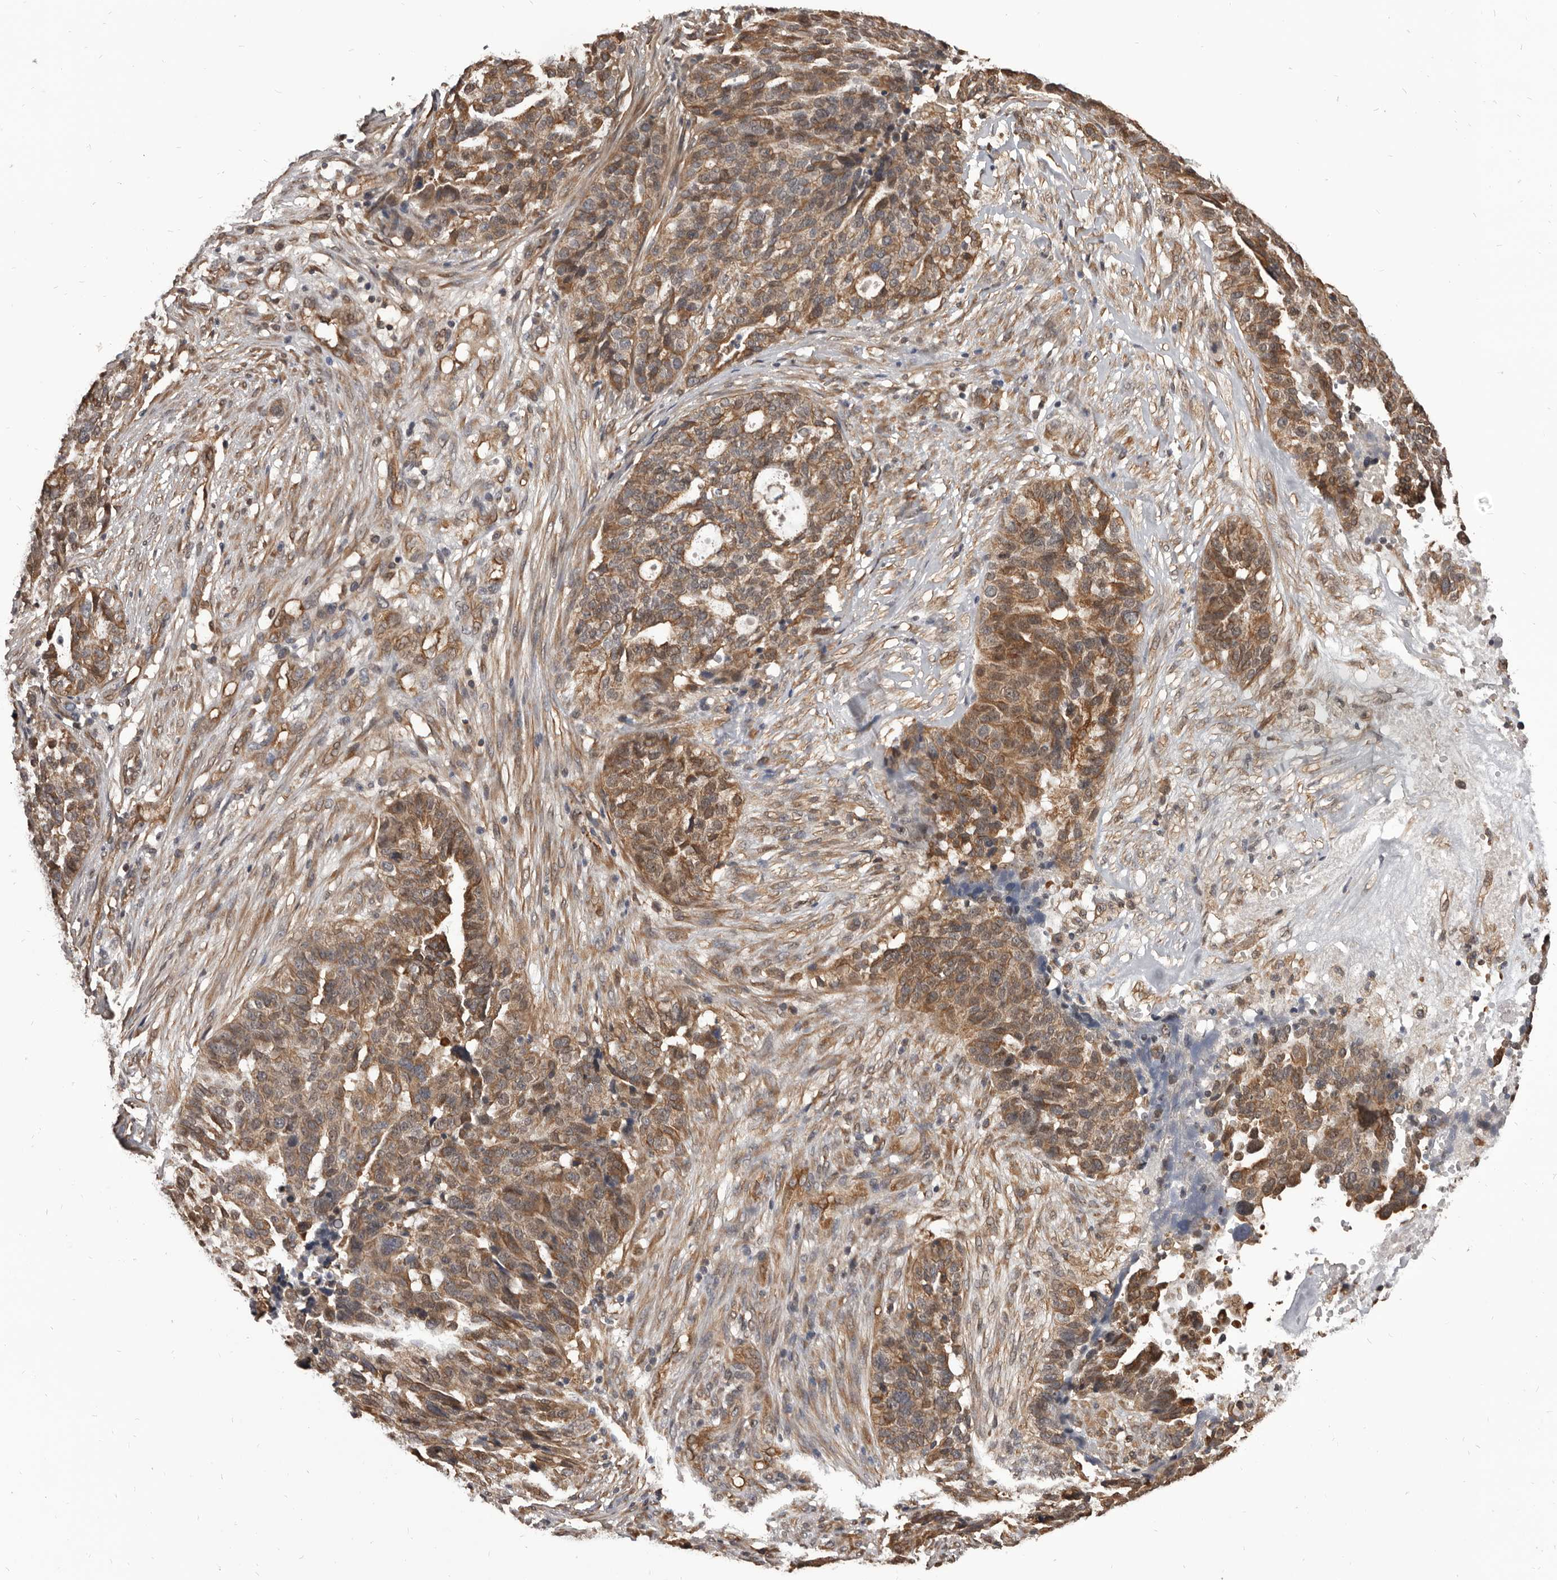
{"staining": {"intensity": "moderate", "quantity": ">75%", "location": "cytoplasmic/membranous,nuclear"}, "tissue": "ovarian cancer", "cell_type": "Tumor cells", "image_type": "cancer", "snomed": [{"axis": "morphology", "description": "Cystadenocarcinoma, serous, NOS"}, {"axis": "topography", "description": "Ovary"}], "caption": "Human ovarian cancer (serous cystadenocarcinoma) stained with a protein marker reveals moderate staining in tumor cells.", "gene": "ADAMTS20", "patient": {"sex": "female", "age": 59}}